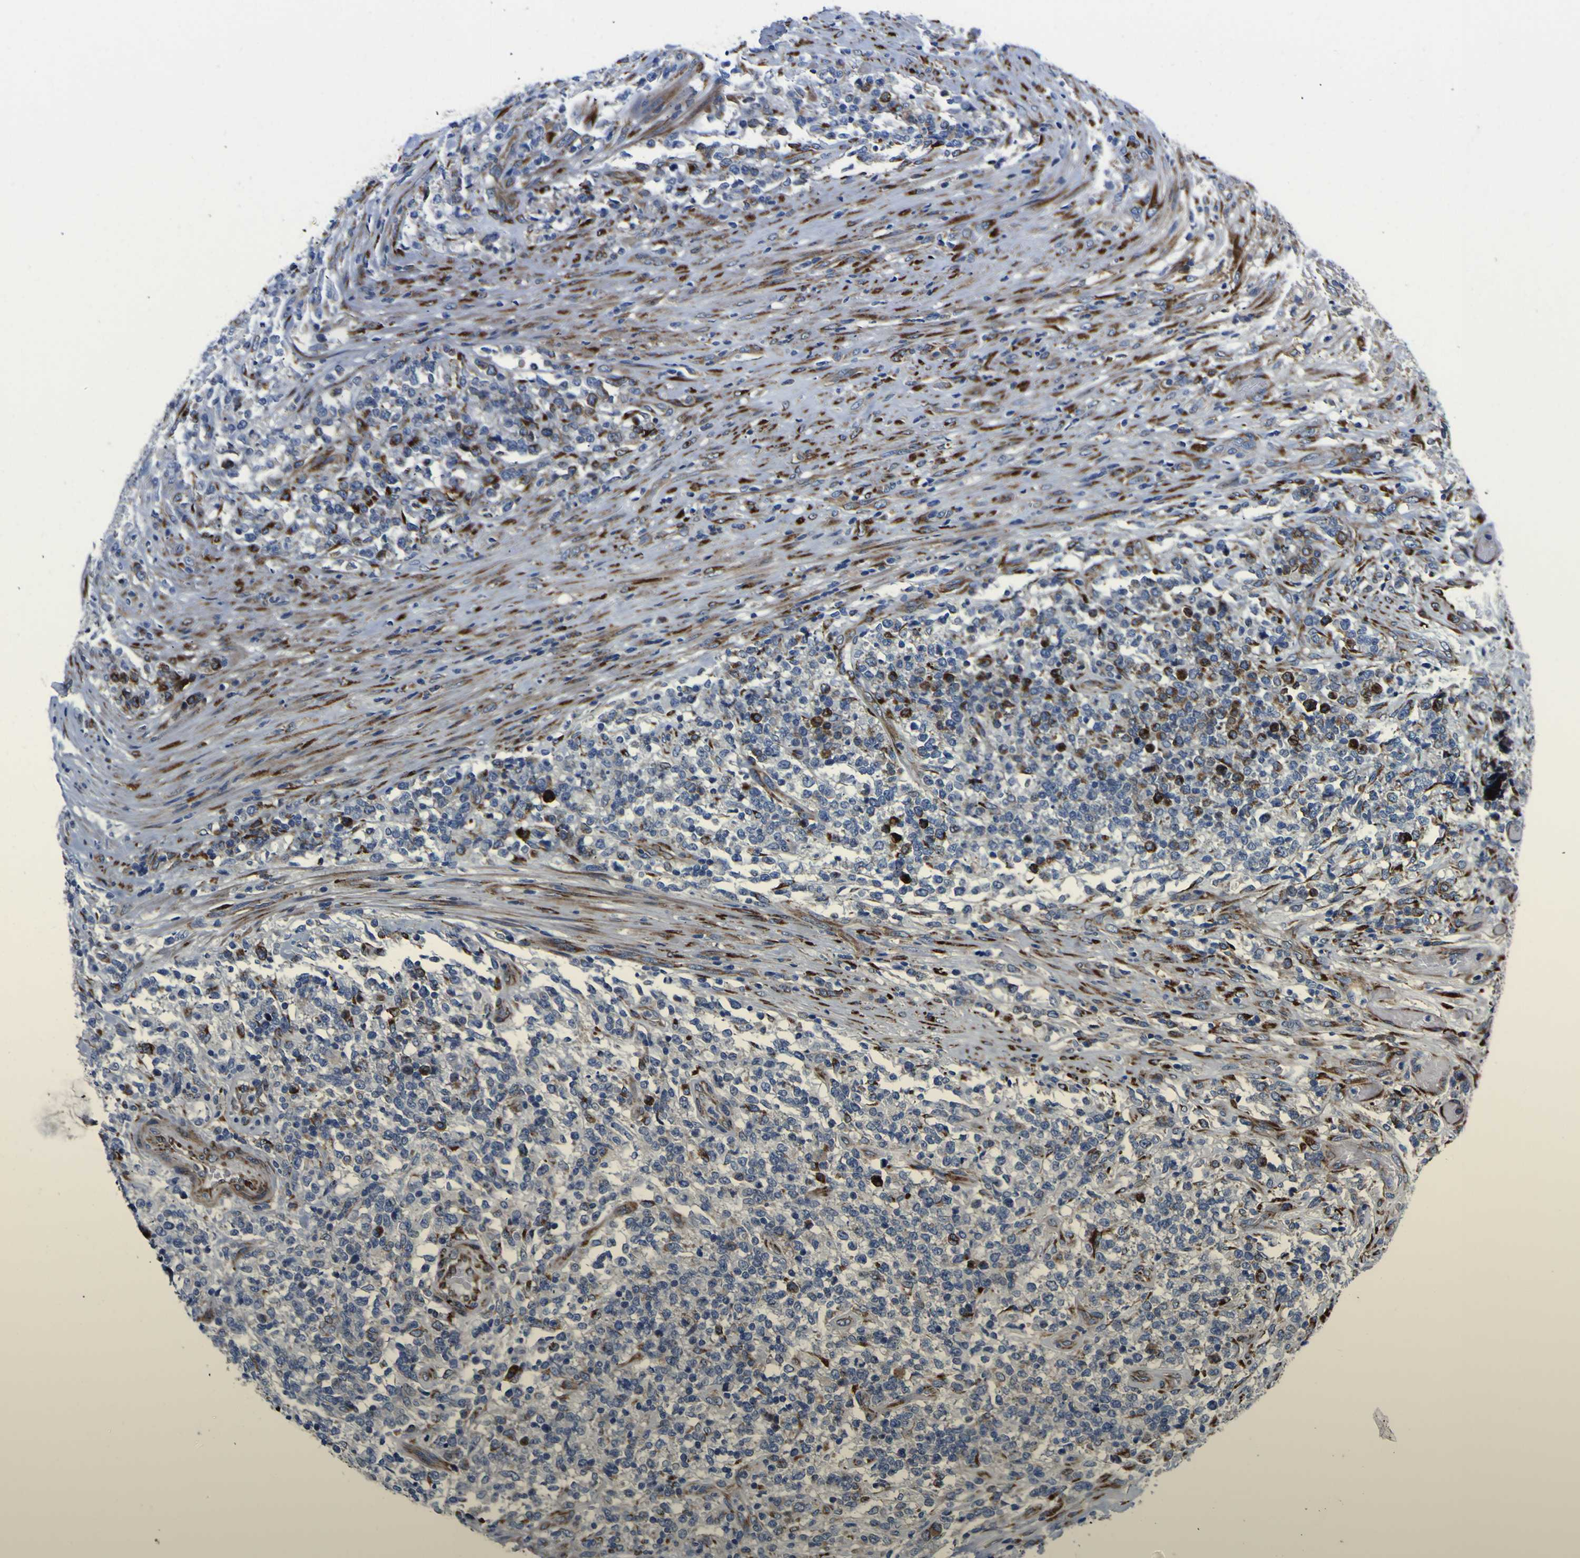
{"staining": {"intensity": "strong", "quantity": "<25%", "location": "cytoplasmic/membranous"}, "tissue": "lymphoma", "cell_type": "Tumor cells", "image_type": "cancer", "snomed": [{"axis": "morphology", "description": "Malignant lymphoma, non-Hodgkin's type, High grade"}, {"axis": "topography", "description": "Soft tissue"}], "caption": "The histopathology image demonstrates staining of lymphoma, revealing strong cytoplasmic/membranous protein positivity (brown color) within tumor cells.", "gene": "SCD", "patient": {"sex": "male", "age": 18}}